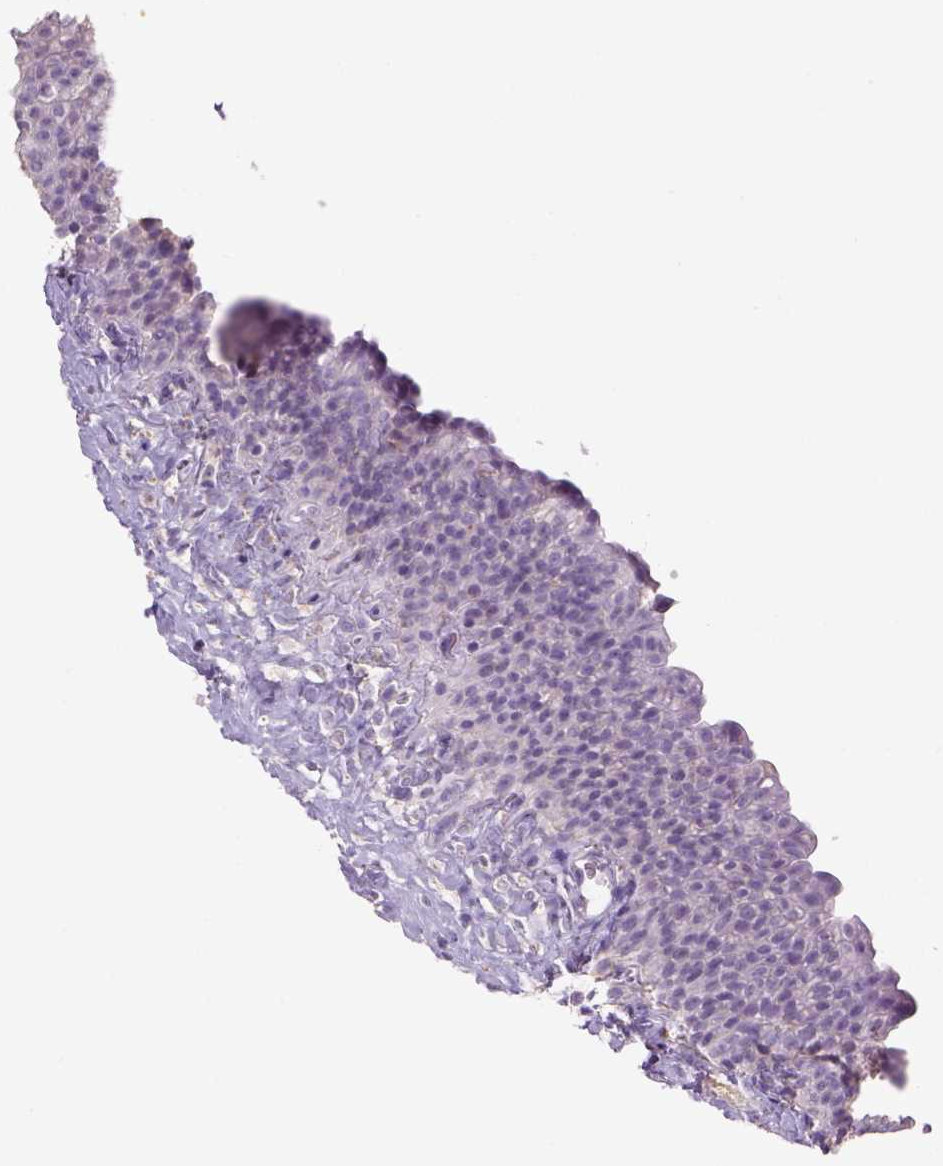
{"staining": {"intensity": "negative", "quantity": "none", "location": "none"}, "tissue": "urinary bladder", "cell_type": "Urothelial cells", "image_type": "normal", "snomed": [{"axis": "morphology", "description": "Normal tissue, NOS"}, {"axis": "topography", "description": "Urinary bladder"}], "caption": "Urinary bladder stained for a protein using immunohistochemistry (IHC) exhibits no staining urothelial cells.", "gene": "NAALAD2", "patient": {"sex": "male", "age": 76}}